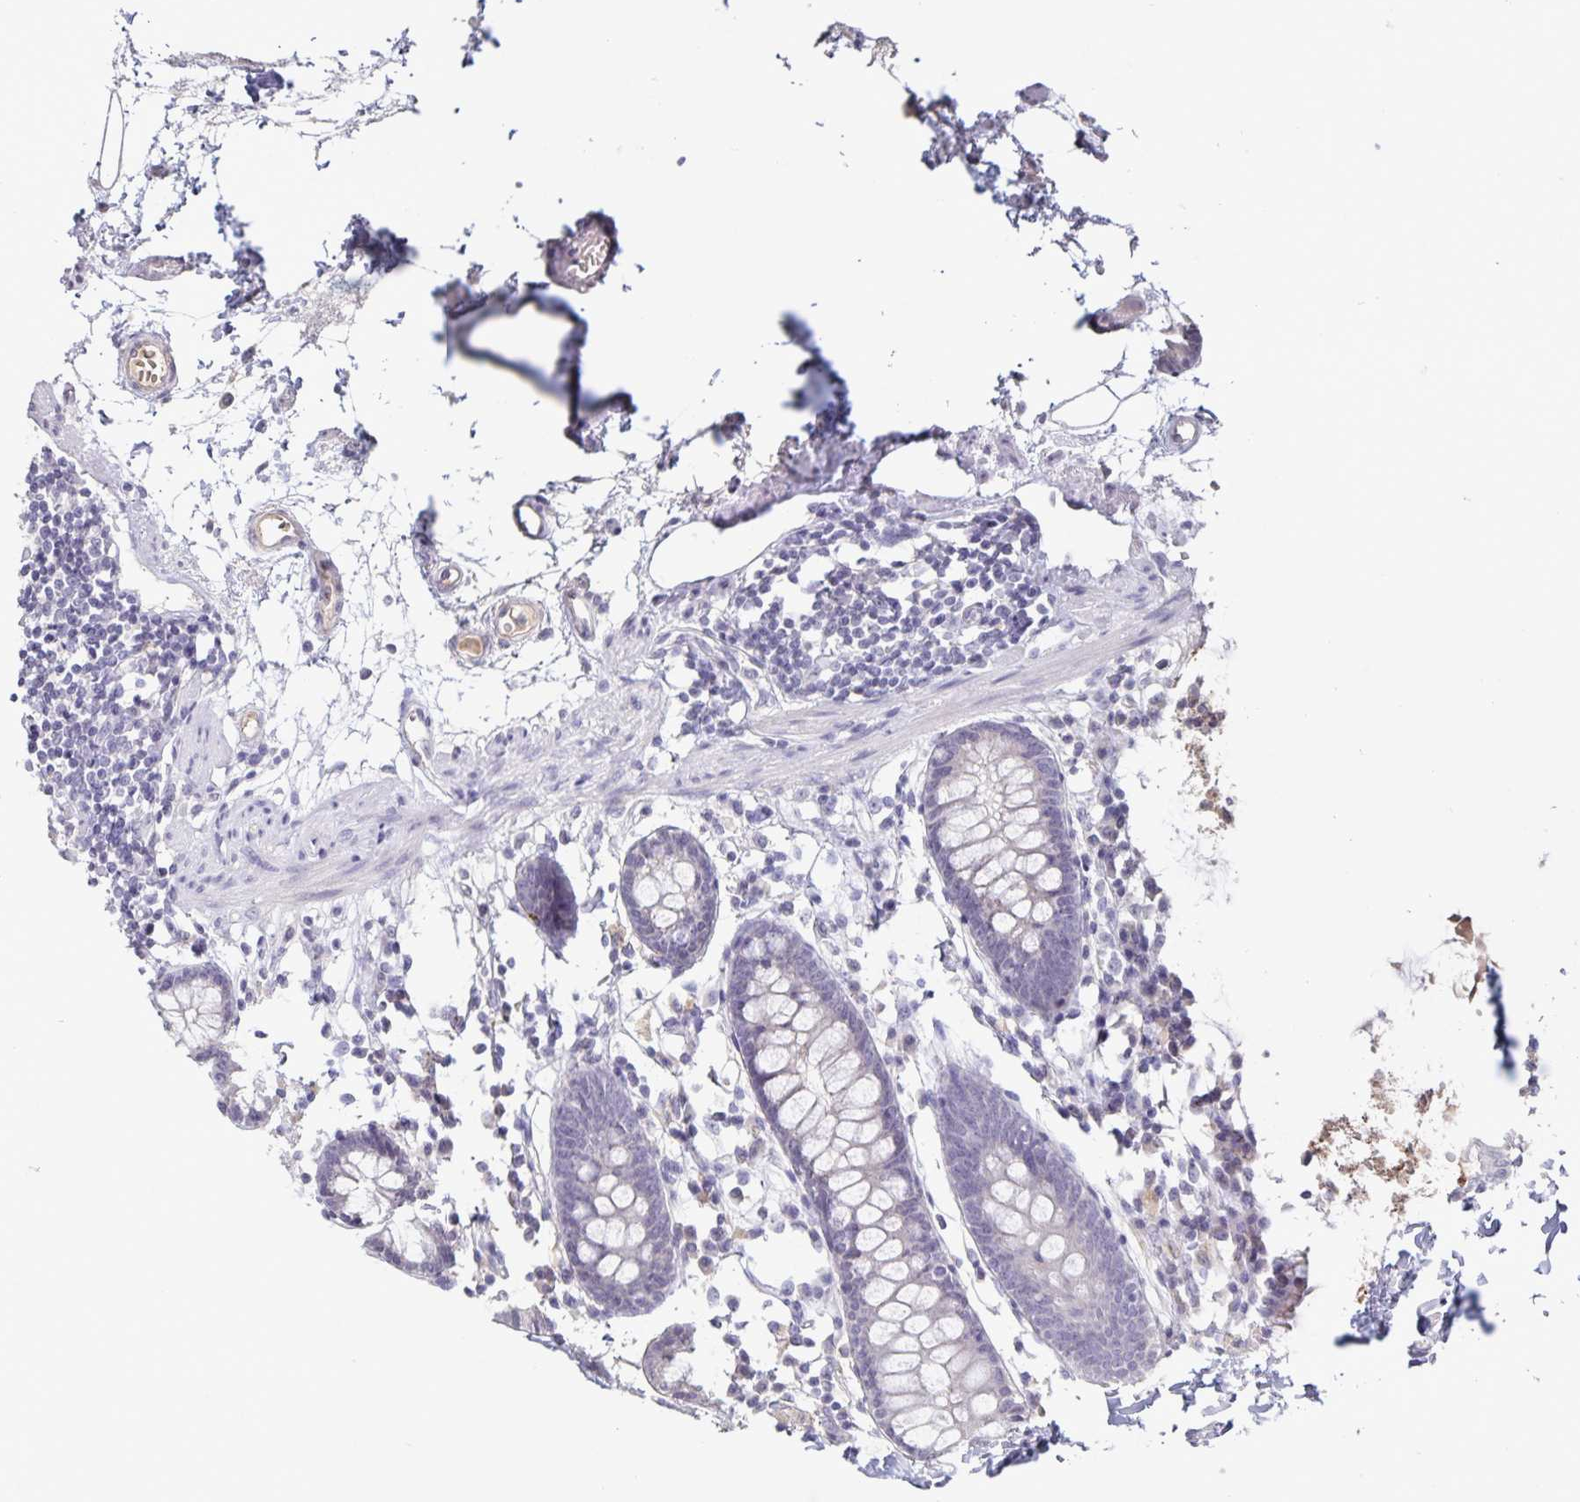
{"staining": {"intensity": "negative", "quantity": "none", "location": "none"}, "tissue": "colon", "cell_type": "Endothelial cells", "image_type": "normal", "snomed": [{"axis": "morphology", "description": "Normal tissue, NOS"}, {"axis": "topography", "description": "Colon"}], "caption": "Image shows no significant protein staining in endothelial cells of unremarkable colon.", "gene": "INSL5", "patient": {"sex": "female", "age": 84}}